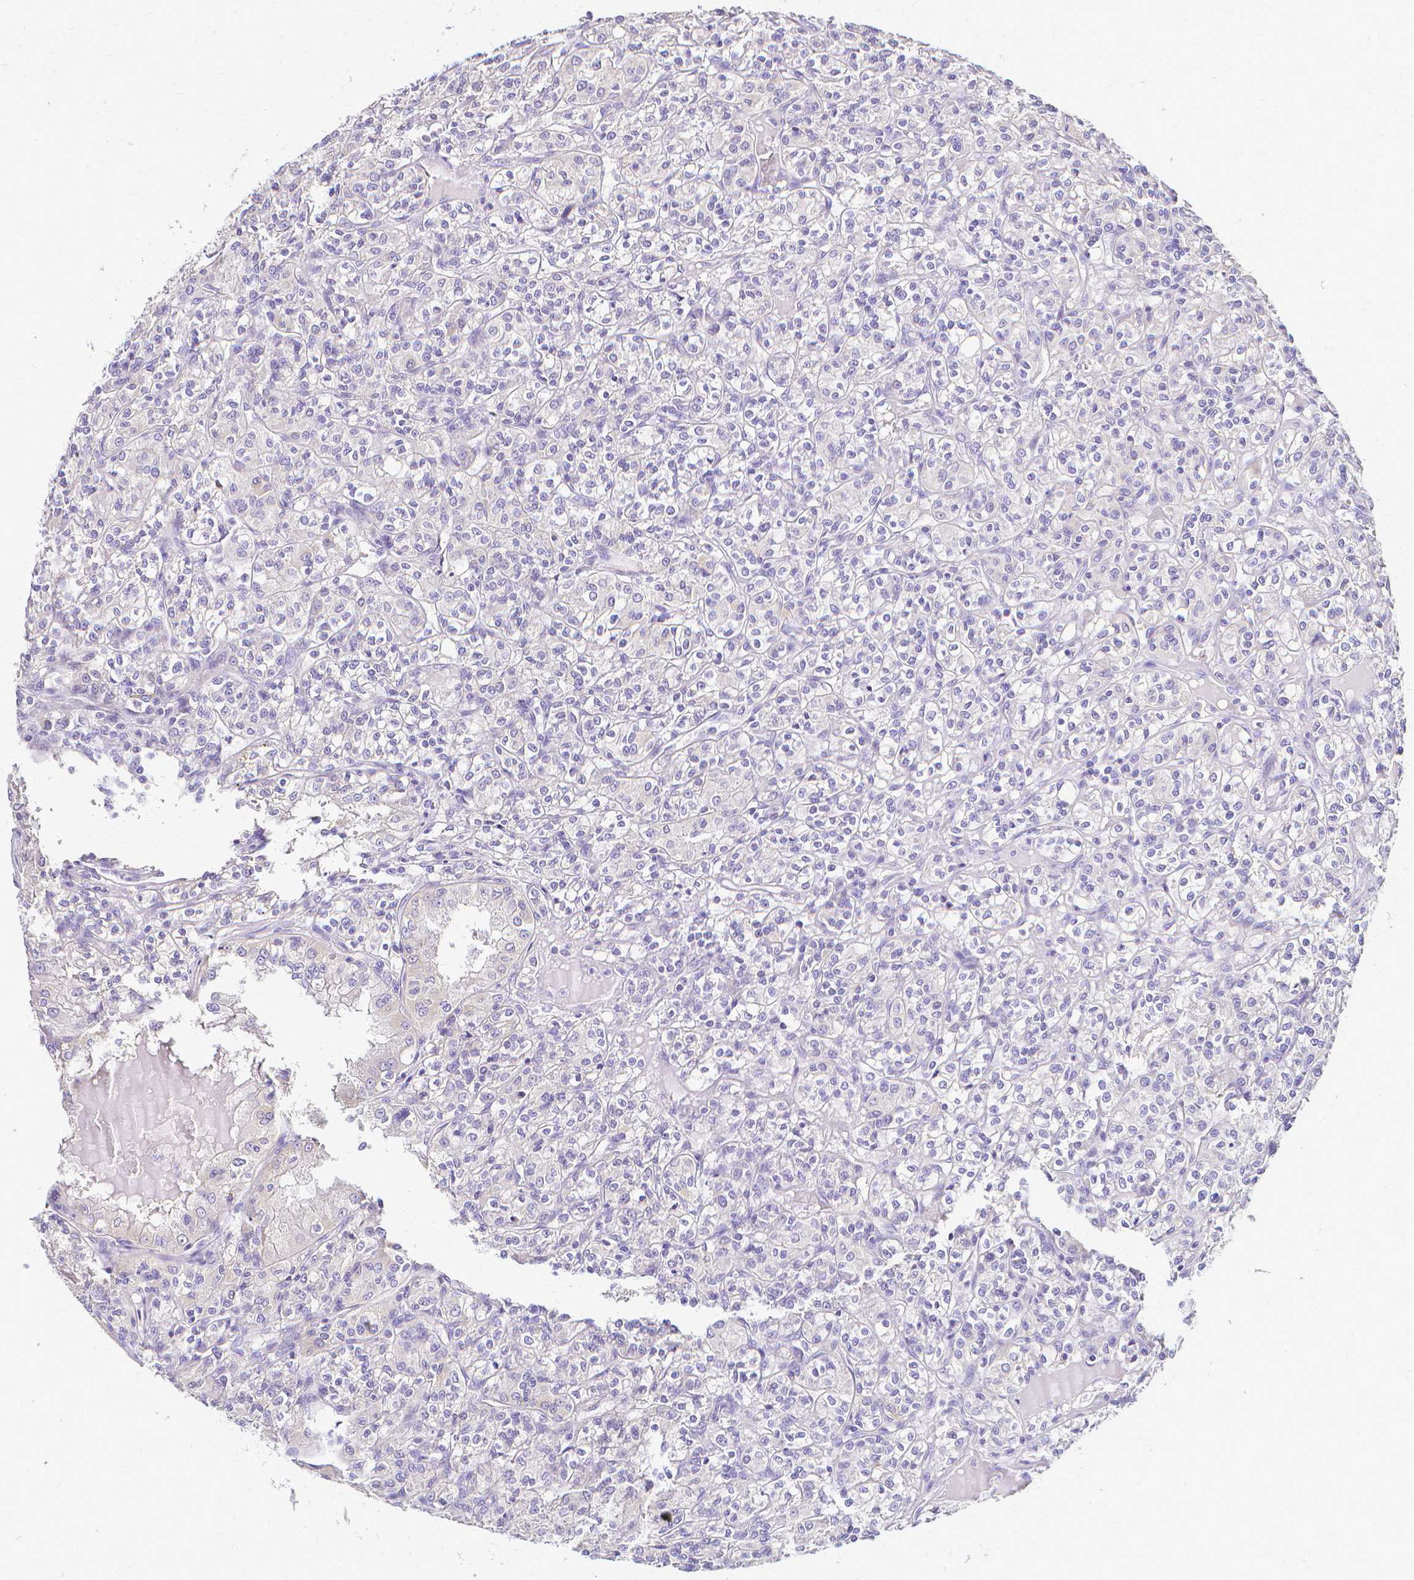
{"staining": {"intensity": "negative", "quantity": "none", "location": "none"}, "tissue": "renal cancer", "cell_type": "Tumor cells", "image_type": "cancer", "snomed": [{"axis": "morphology", "description": "Adenocarcinoma, NOS"}, {"axis": "topography", "description": "Kidney"}], "caption": "DAB immunohistochemical staining of renal cancer reveals no significant staining in tumor cells.", "gene": "CCNB1", "patient": {"sex": "male", "age": 36}}